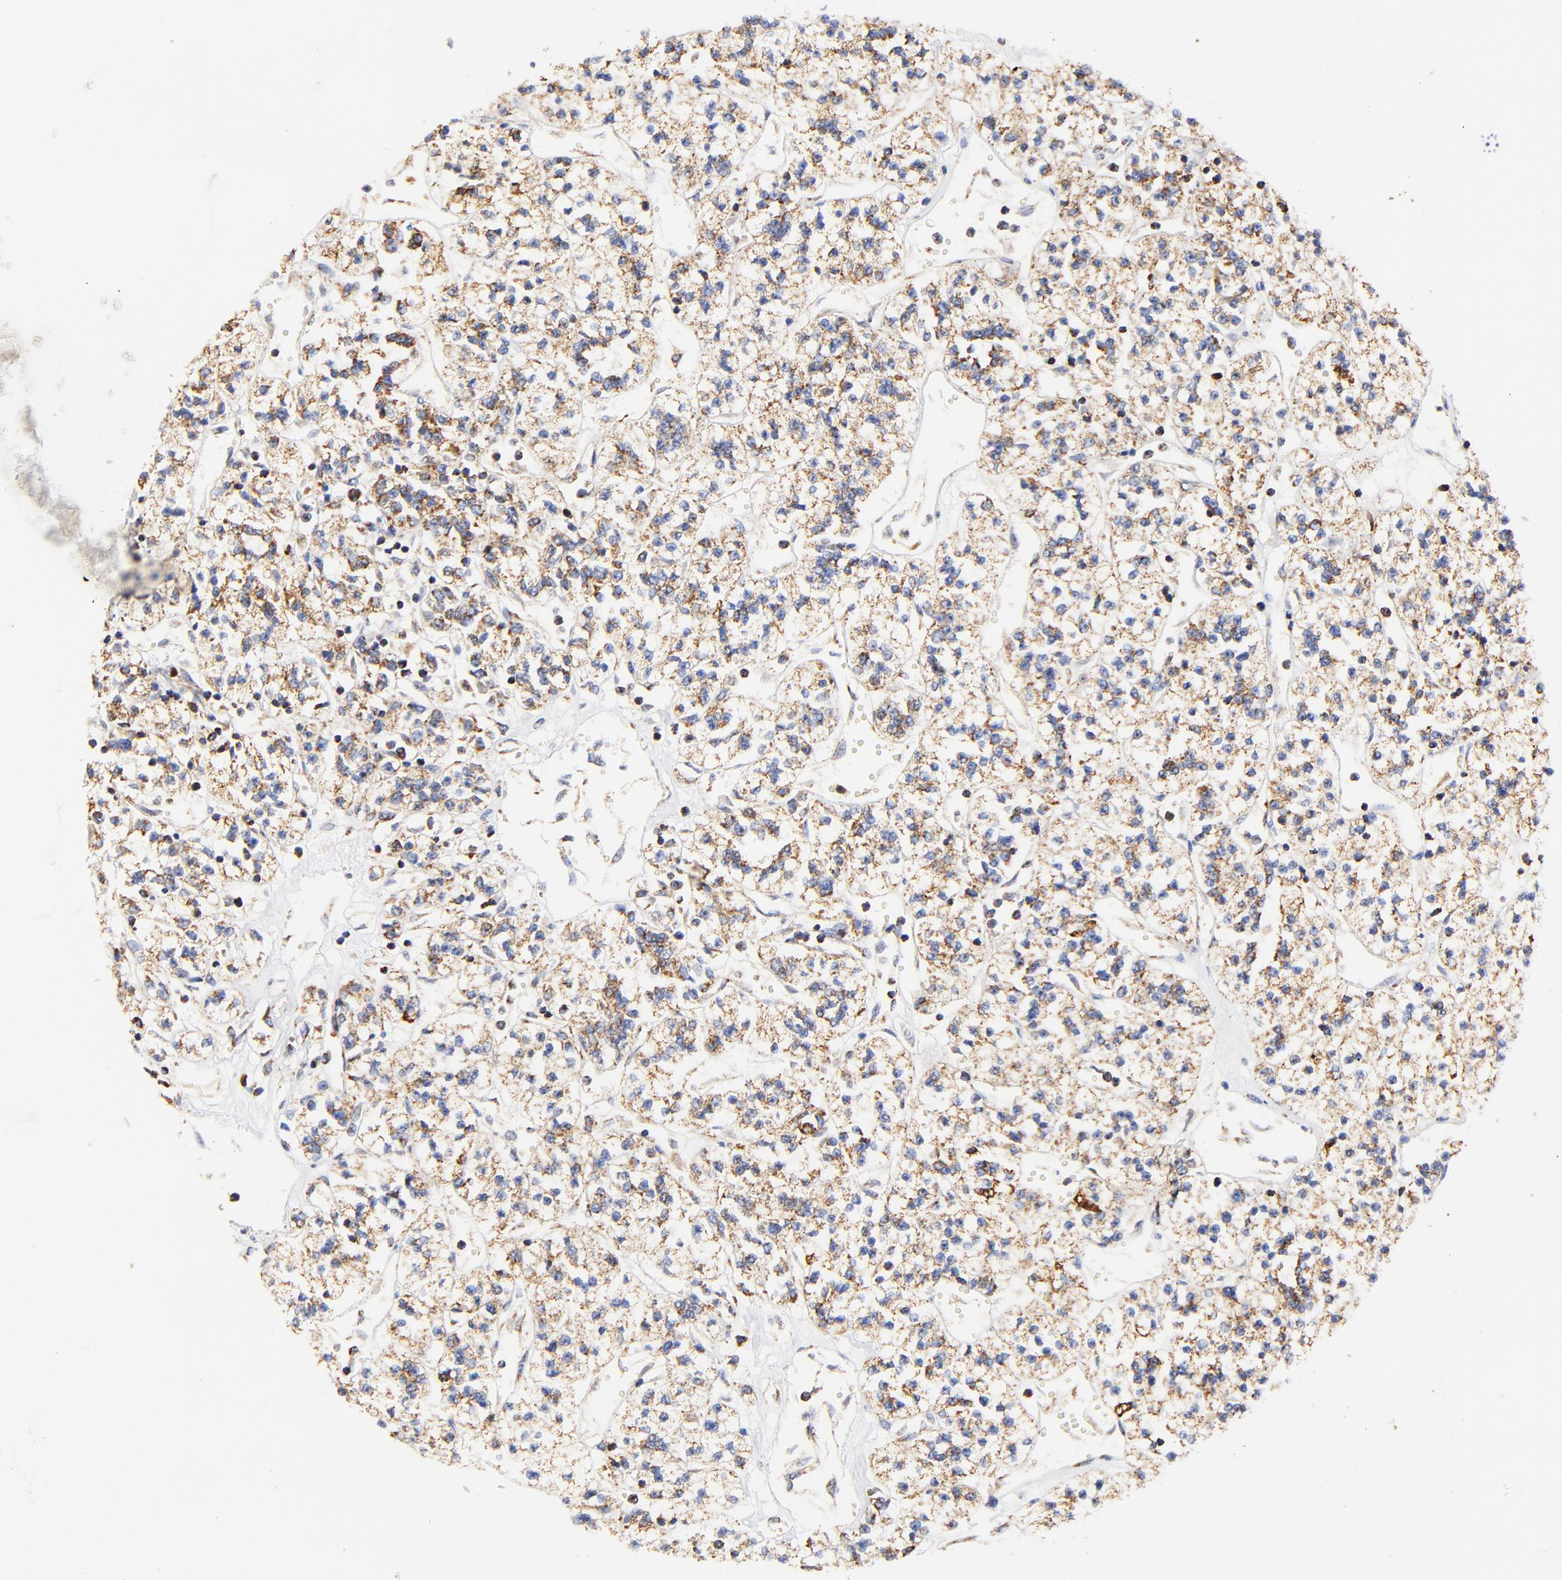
{"staining": {"intensity": "moderate", "quantity": ">75%", "location": "cytoplasmic/membranous"}, "tissue": "renal cancer", "cell_type": "Tumor cells", "image_type": "cancer", "snomed": [{"axis": "morphology", "description": "Adenocarcinoma, NOS"}, {"axis": "topography", "description": "Kidney"}], "caption": "Renal cancer (adenocarcinoma) stained with a brown dye reveals moderate cytoplasmic/membranous positive staining in approximately >75% of tumor cells.", "gene": "ATP5F1D", "patient": {"sex": "female", "age": 76}}